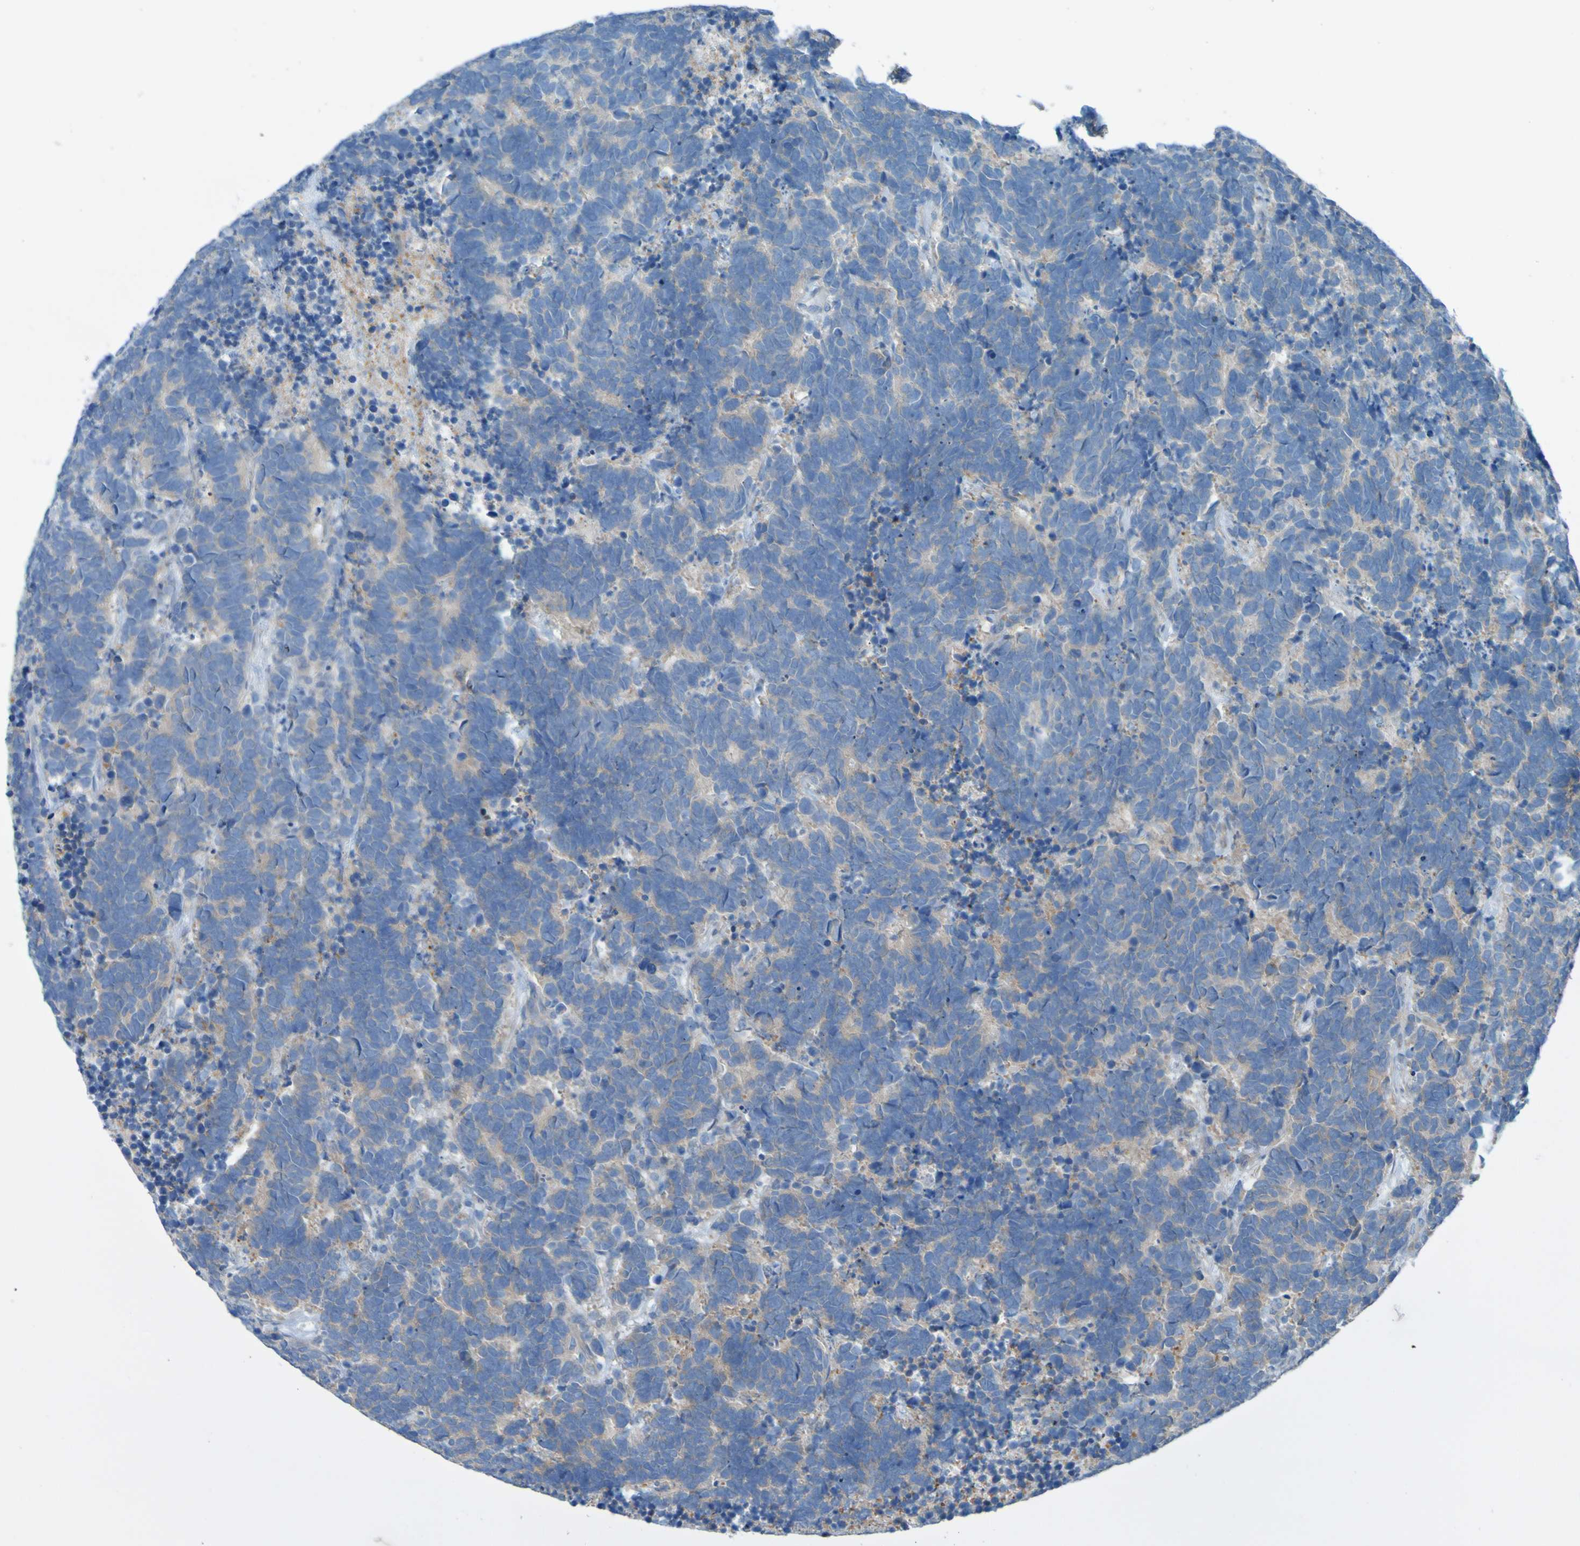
{"staining": {"intensity": "weak", "quantity": ">75%", "location": "cytoplasmic/membranous"}, "tissue": "carcinoid", "cell_type": "Tumor cells", "image_type": "cancer", "snomed": [{"axis": "morphology", "description": "Carcinoma, NOS"}, {"axis": "morphology", "description": "Carcinoid, malignant, NOS"}, {"axis": "topography", "description": "Urinary bladder"}], "caption": "DAB immunohistochemical staining of human carcinoid reveals weak cytoplasmic/membranous protein positivity in approximately >75% of tumor cells.", "gene": "NPRL3", "patient": {"sex": "male", "age": 57}}